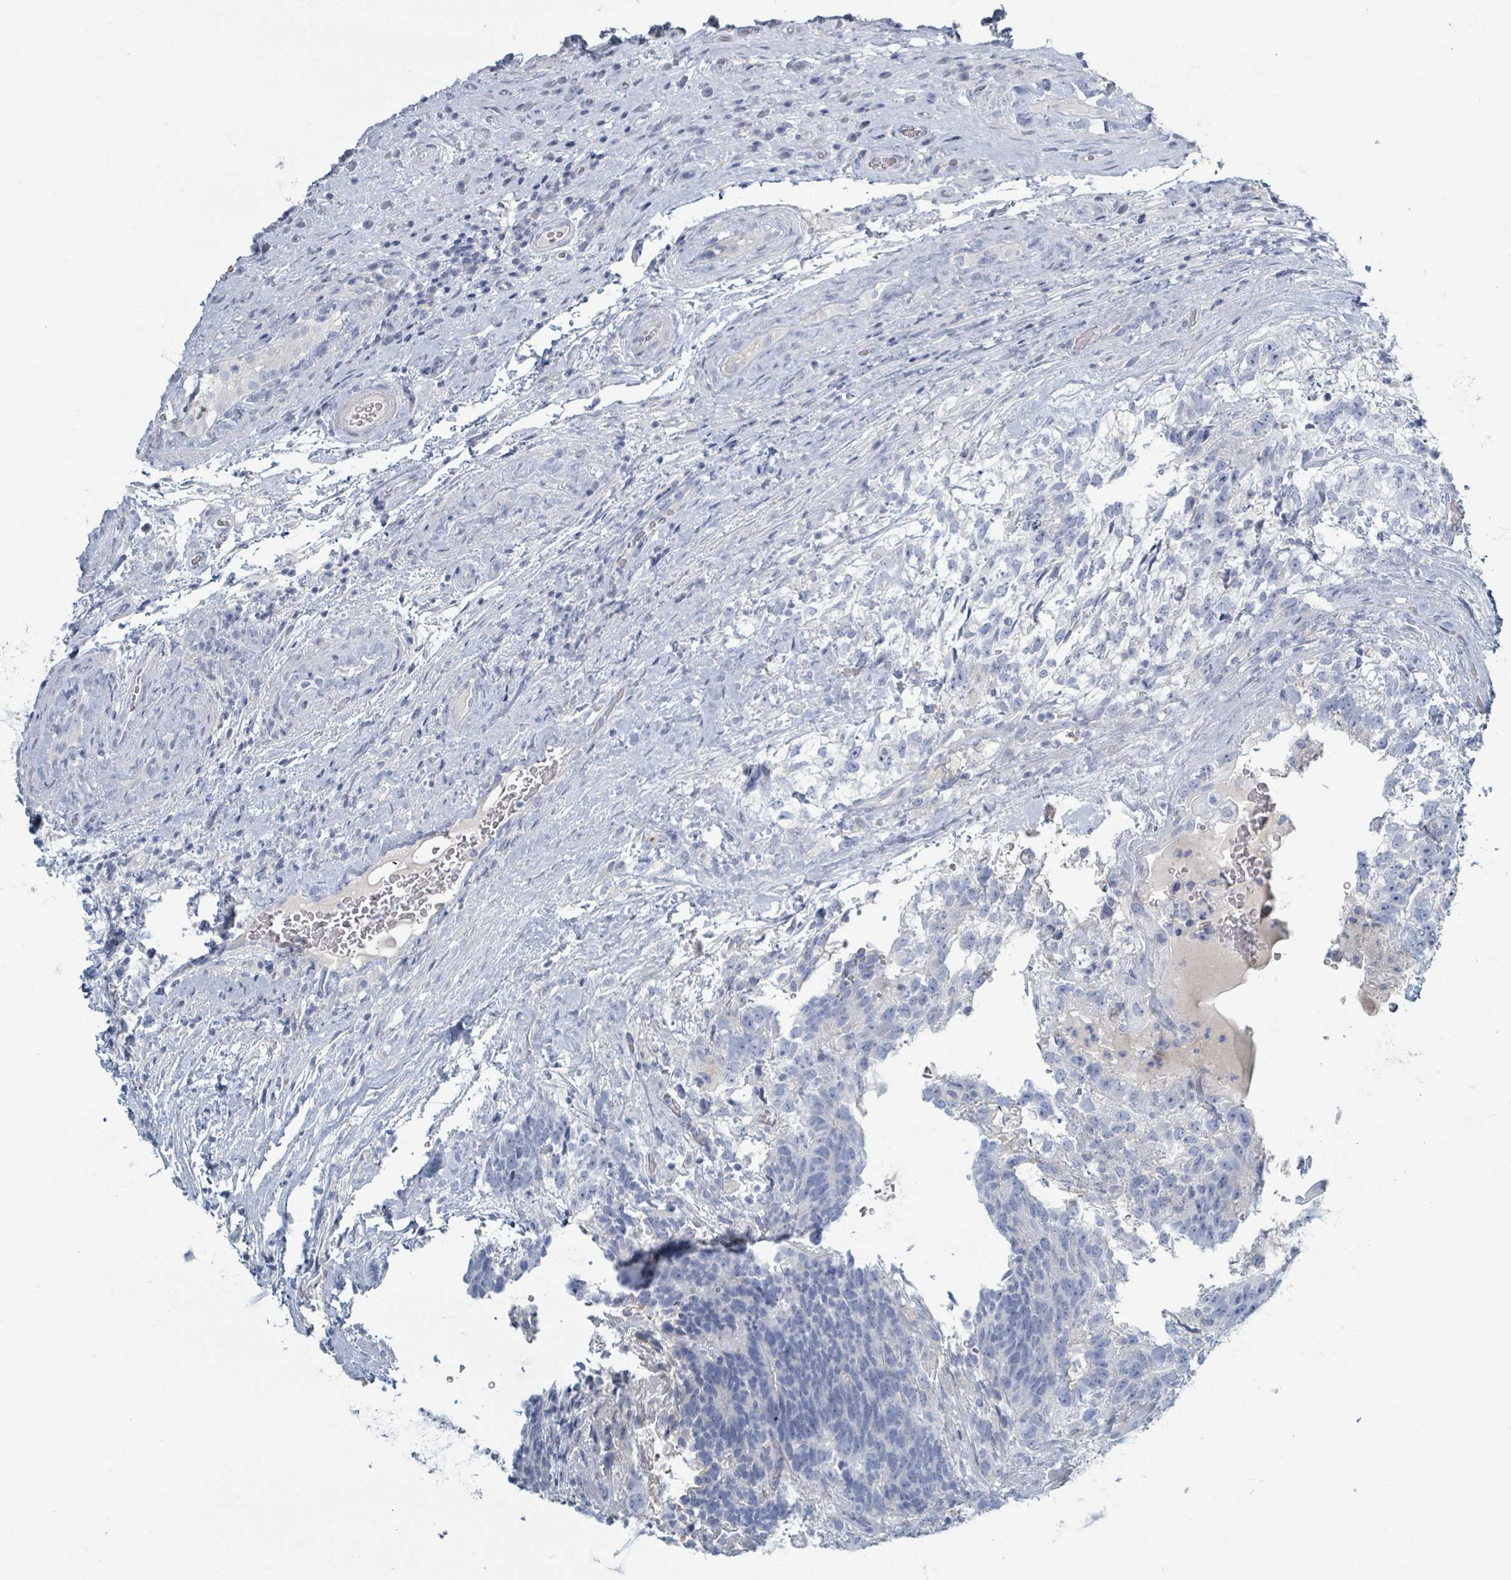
{"staining": {"intensity": "negative", "quantity": "none", "location": "none"}, "tissue": "testis cancer", "cell_type": "Tumor cells", "image_type": "cancer", "snomed": [{"axis": "morphology", "description": "Seminoma, NOS"}, {"axis": "morphology", "description": "Carcinoma, Embryonal, NOS"}, {"axis": "topography", "description": "Testis"}], "caption": "Tumor cells show no significant protein staining in testis cancer (embryonal carcinoma).", "gene": "HEATR5A", "patient": {"sex": "male", "age": 41}}